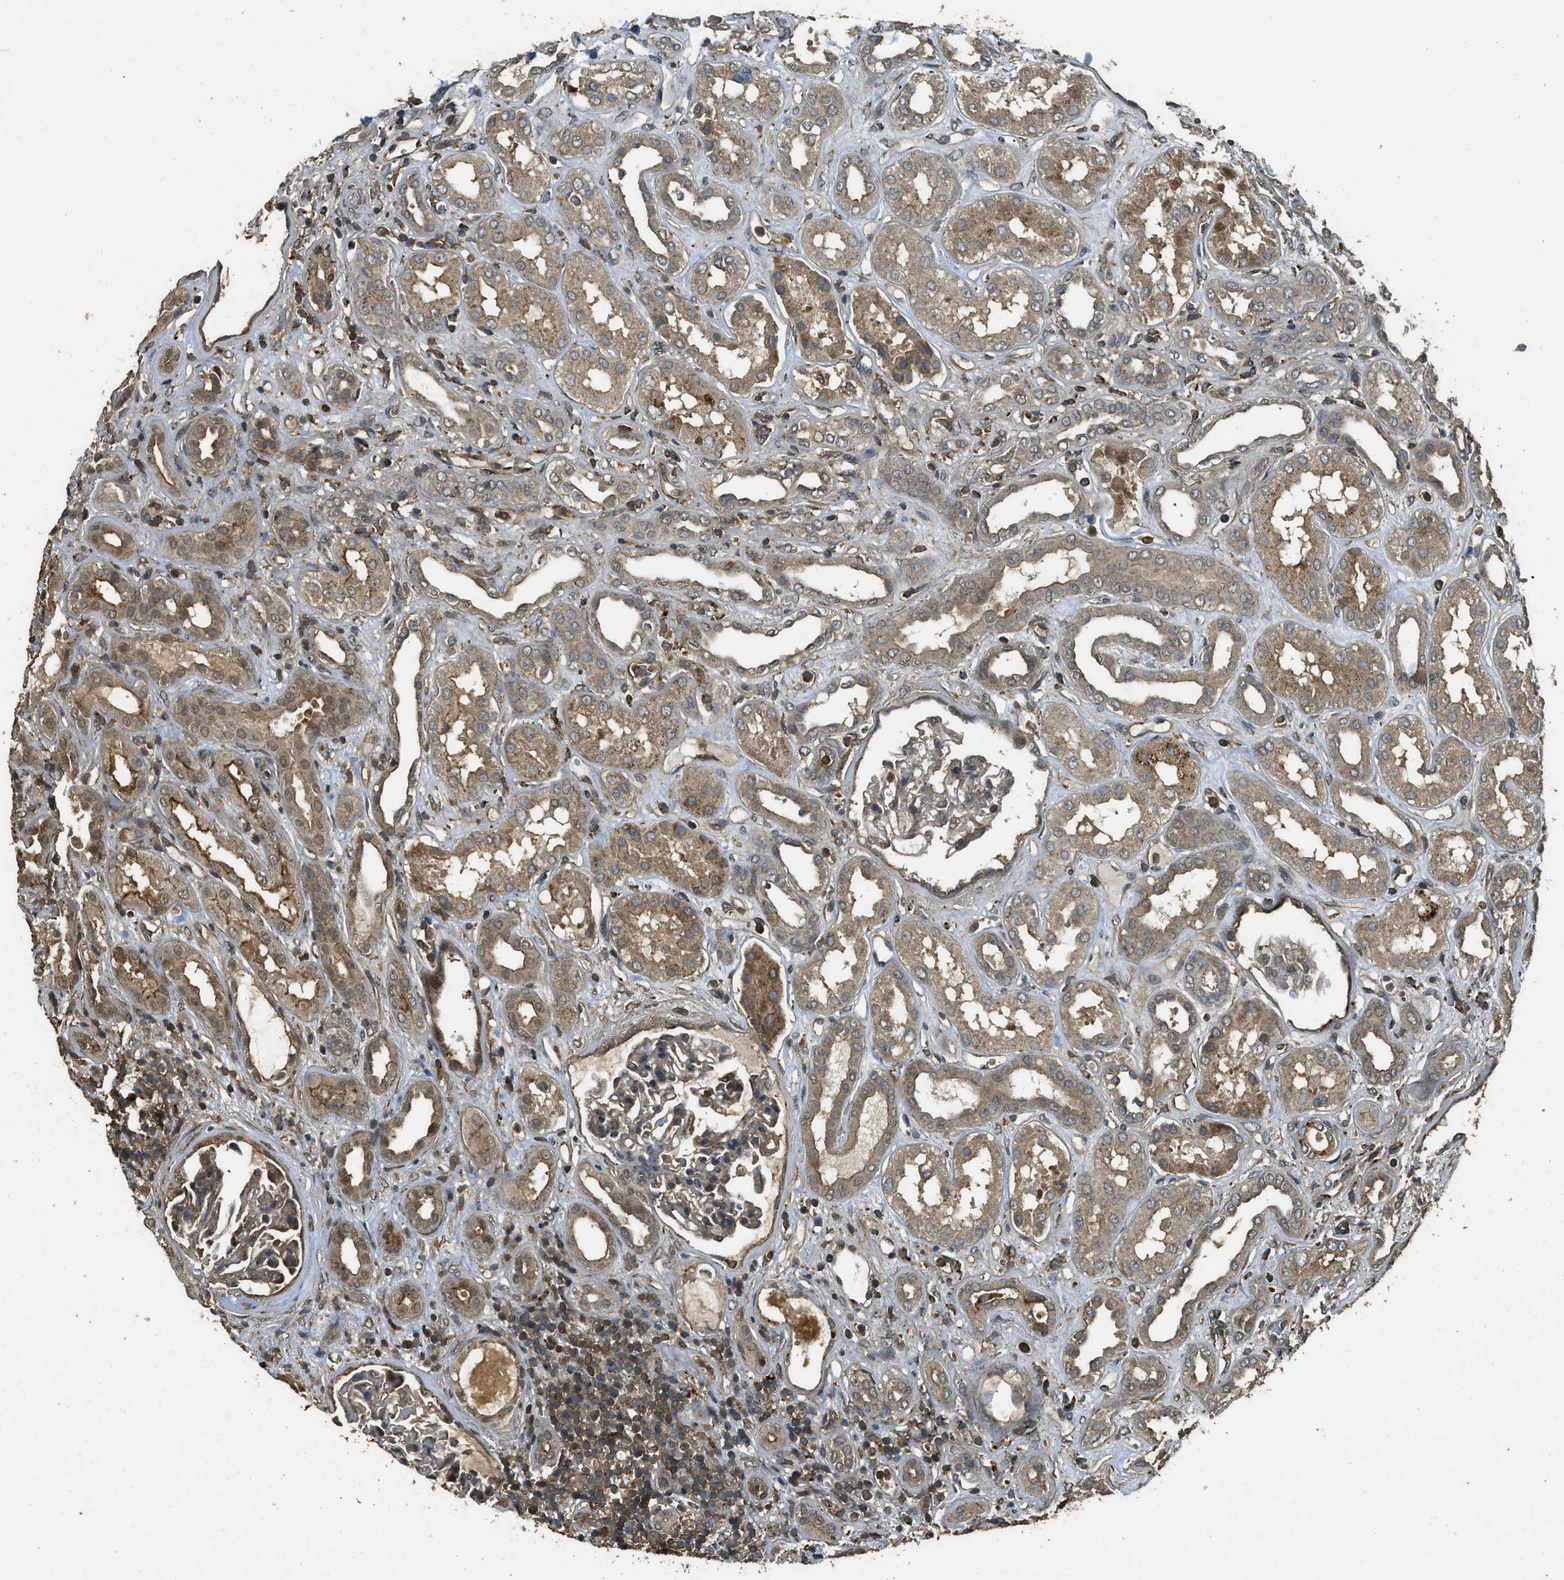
{"staining": {"intensity": "weak", "quantity": ">75%", "location": "cytoplasmic/membranous"}, "tissue": "kidney", "cell_type": "Cells in glomeruli", "image_type": "normal", "snomed": [{"axis": "morphology", "description": "Normal tissue, NOS"}, {"axis": "topography", "description": "Kidney"}], "caption": "Protein positivity by IHC exhibits weak cytoplasmic/membranous staining in approximately >75% of cells in glomeruli in benign kidney.", "gene": "PPP6R3", "patient": {"sex": "male", "age": 59}}